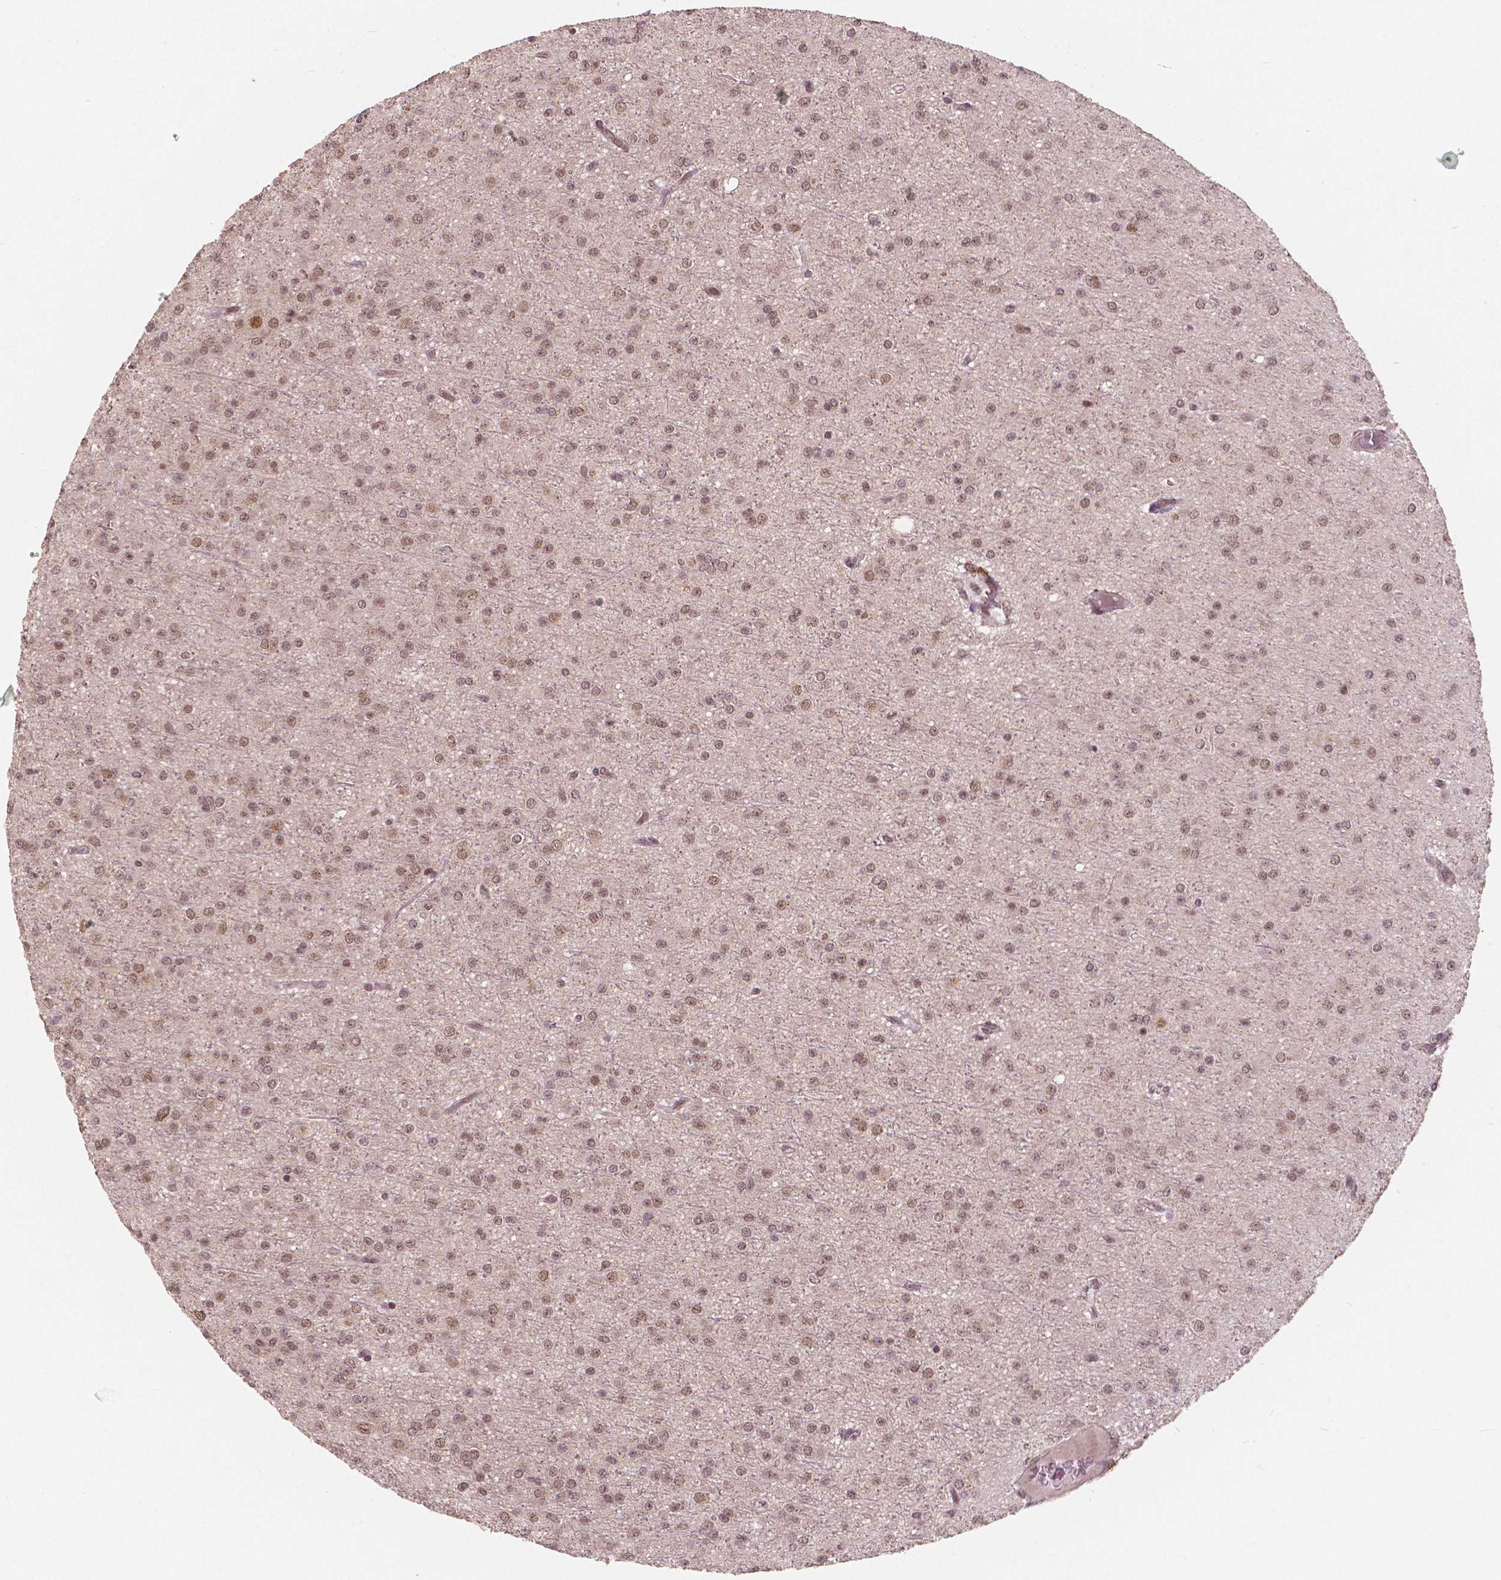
{"staining": {"intensity": "moderate", "quantity": ">75%", "location": "nuclear"}, "tissue": "glioma", "cell_type": "Tumor cells", "image_type": "cancer", "snomed": [{"axis": "morphology", "description": "Glioma, malignant, Low grade"}, {"axis": "topography", "description": "Brain"}], "caption": "This photomicrograph shows glioma stained with IHC to label a protein in brown. The nuclear of tumor cells show moderate positivity for the protein. Nuclei are counter-stained blue.", "gene": "NSD2", "patient": {"sex": "male", "age": 27}}